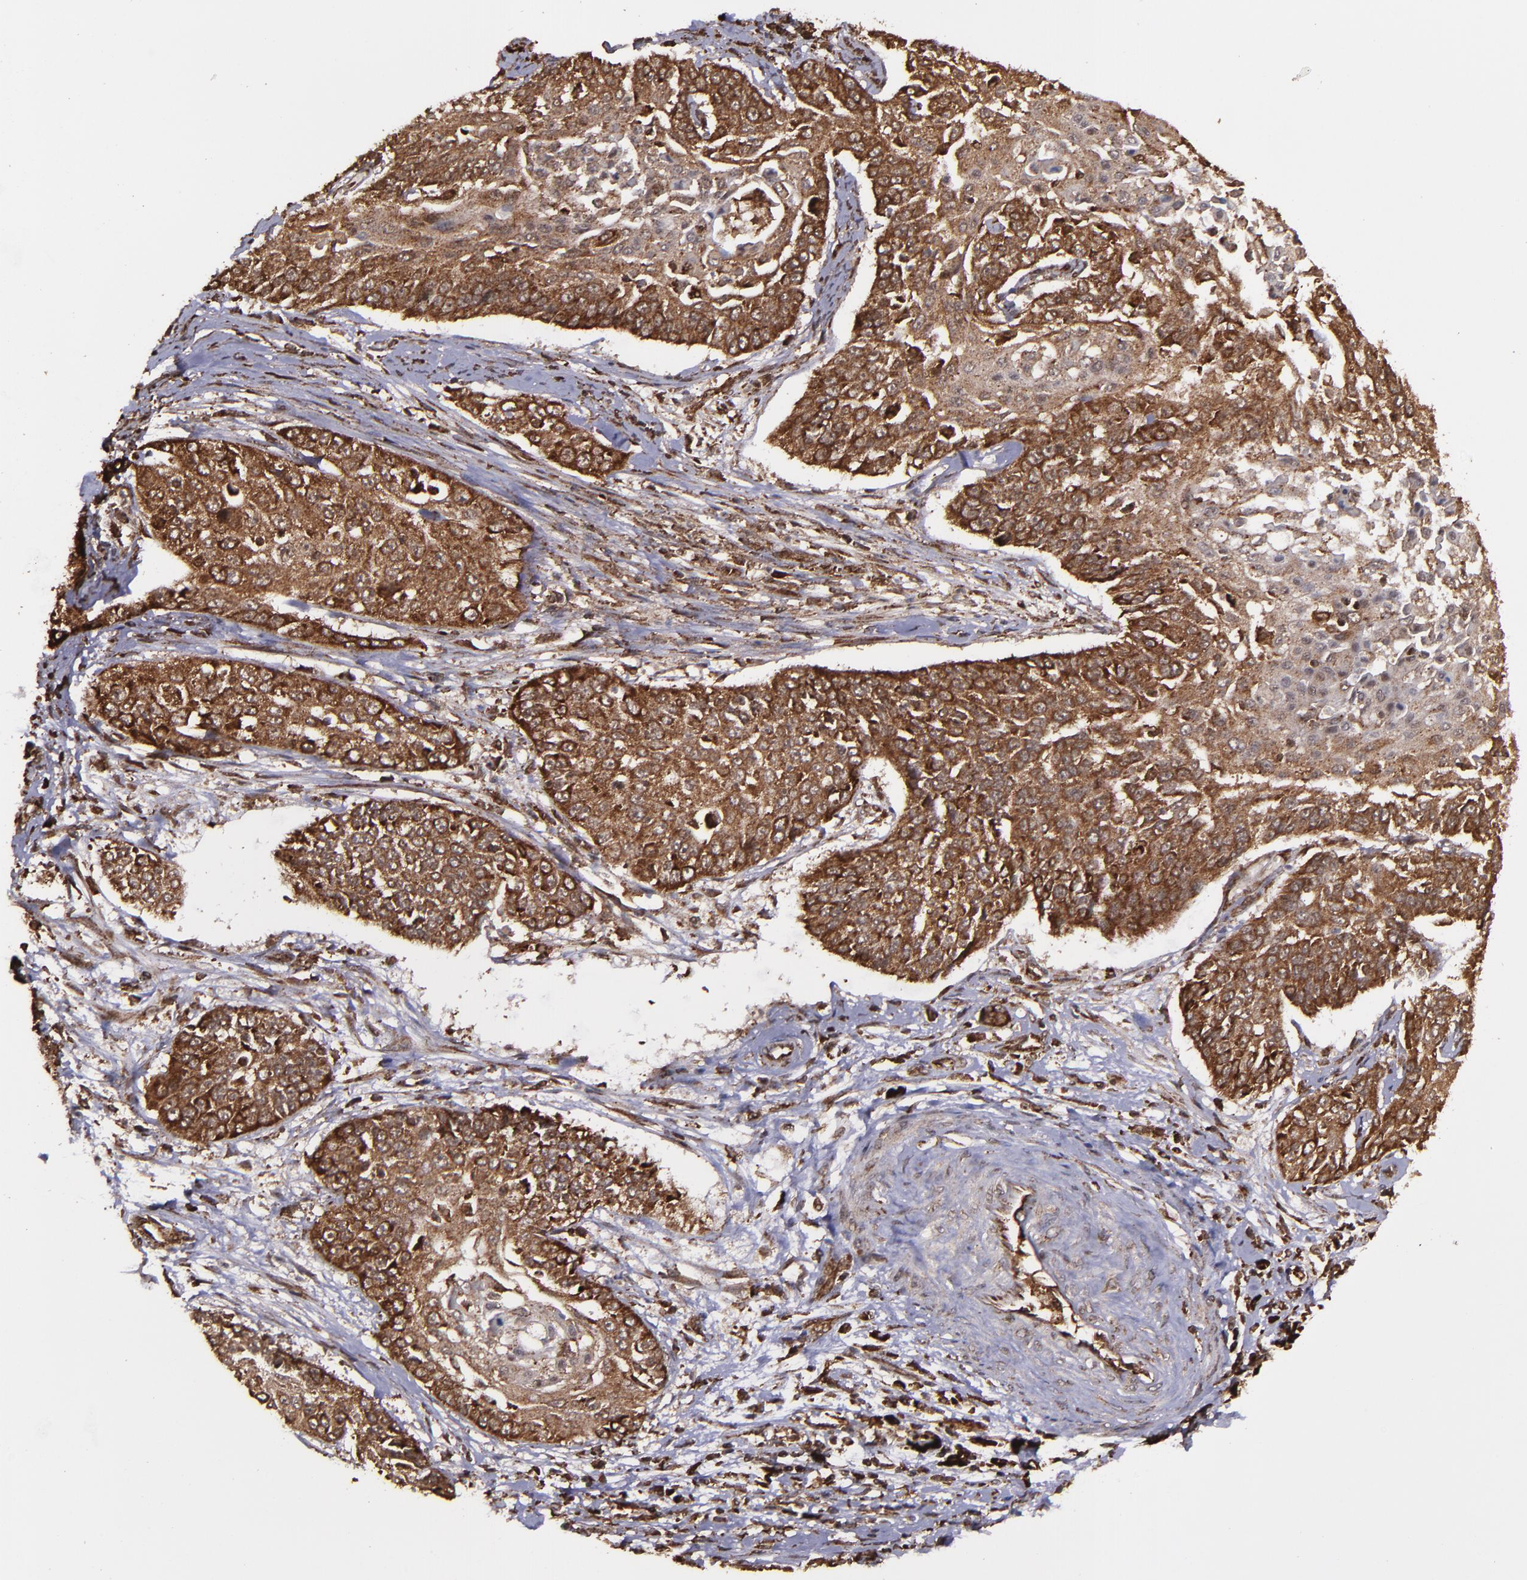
{"staining": {"intensity": "strong", "quantity": ">75%", "location": "cytoplasmic/membranous,nuclear"}, "tissue": "cervical cancer", "cell_type": "Tumor cells", "image_type": "cancer", "snomed": [{"axis": "morphology", "description": "Squamous cell carcinoma, NOS"}, {"axis": "topography", "description": "Cervix"}], "caption": "Approximately >75% of tumor cells in cervical cancer (squamous cell carcinoma) demonstrate strong cytoplasmic/membranous and nuclear protein positivity as visualized by brown immunohistochemical staining.", "gene": "EIF4ENIF1", "patient": {"sex": "female", "age": 64}}